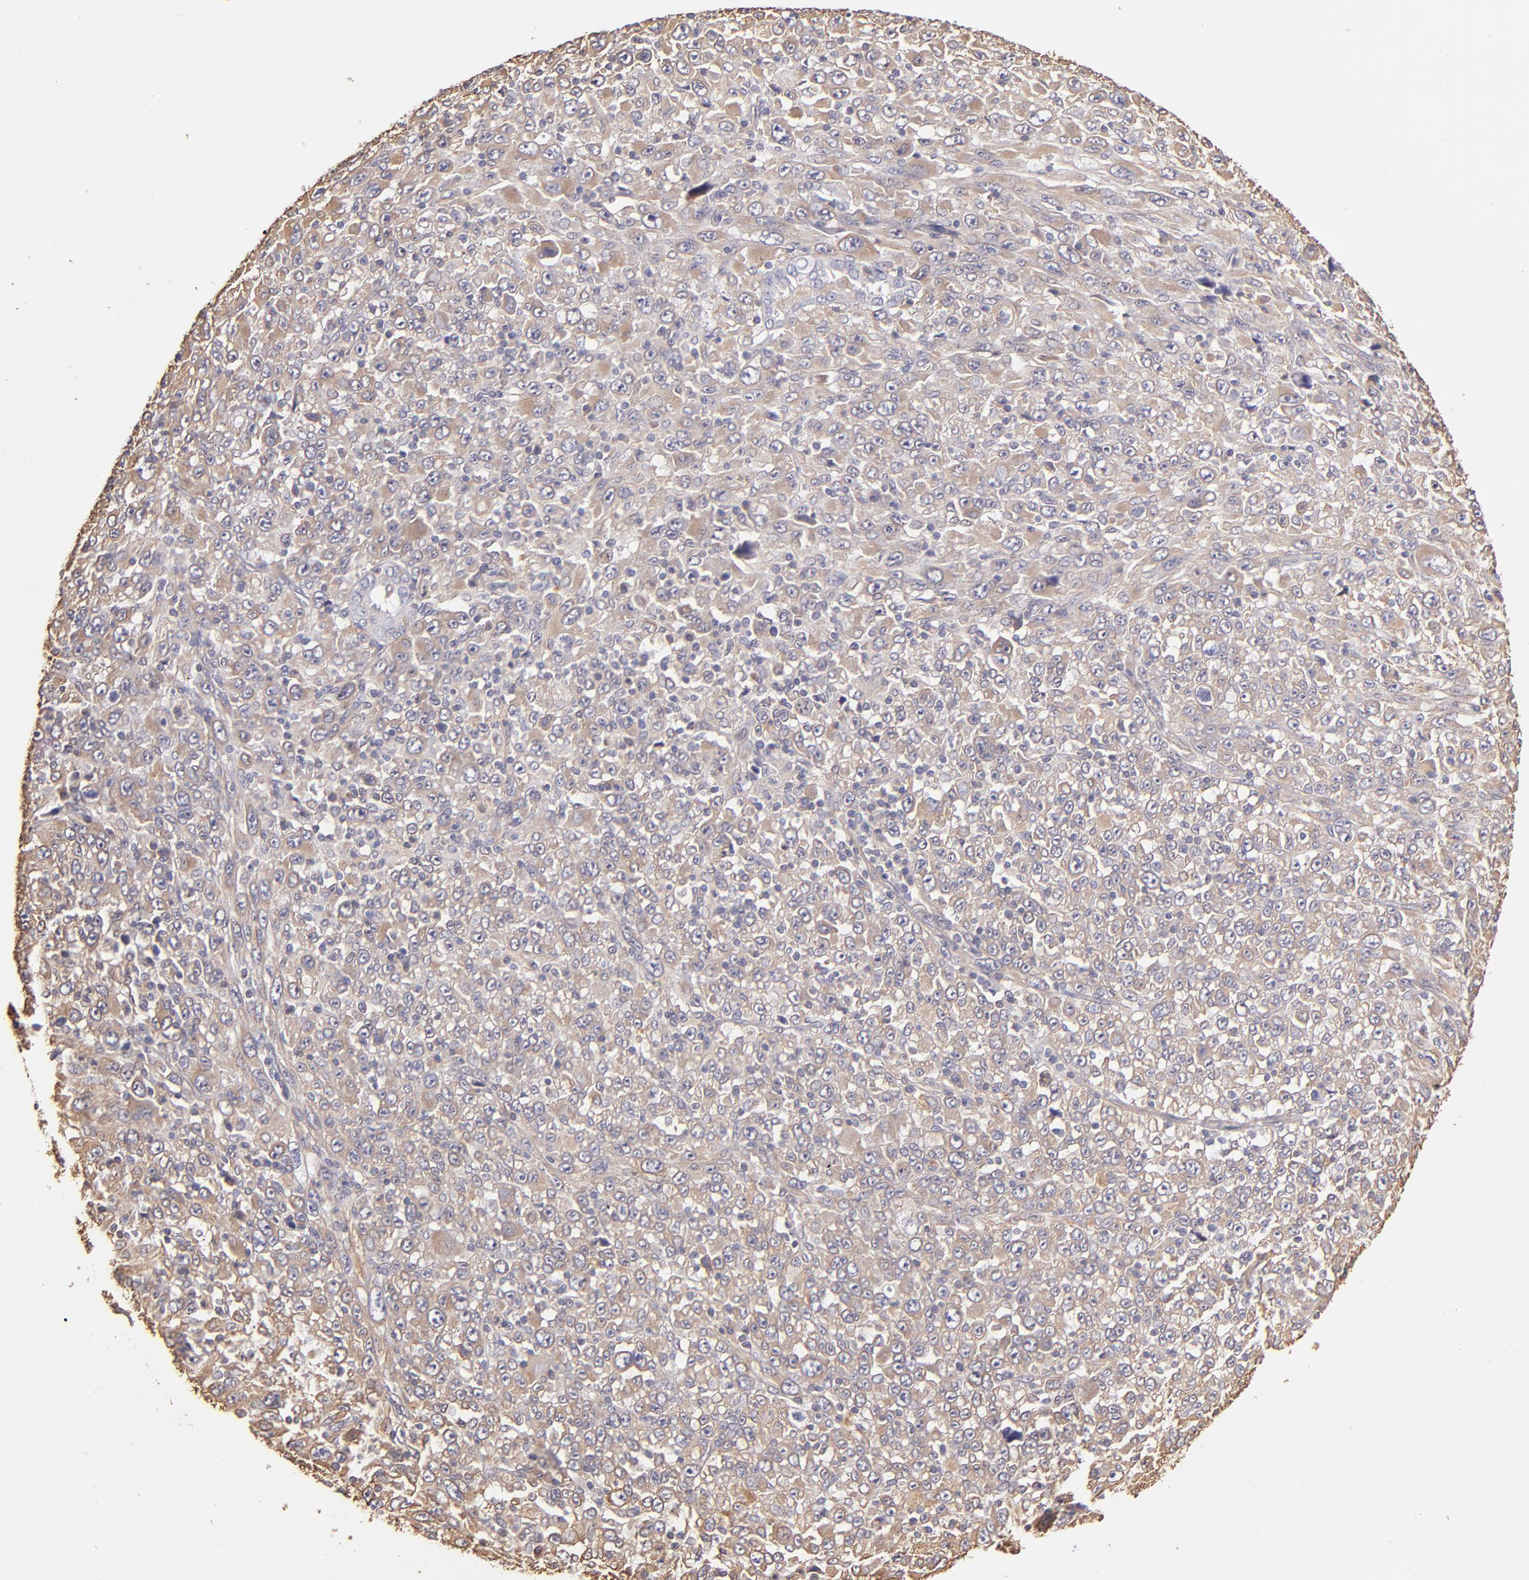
{"staining": {"intensity": "moderate", "quantity": ">75%", "location": "cytoplasmic/membranous"}, "tissue": "melanoma", "cell_type": "Tumor cells", "image_type": "cancer", "snomed": [{"axis": "morphology", "description": "Malignant melanoma, Metastatic site"}, {"axis": "topography", "description": "Skin"}], "caption": "Protein expression analysis of human melanoma reveals moderate cytoplasmic/membranous expression in about >75% of tumor cells.", "gene": "ABCC1", "patient": {"sex": "female", "age": 56}}